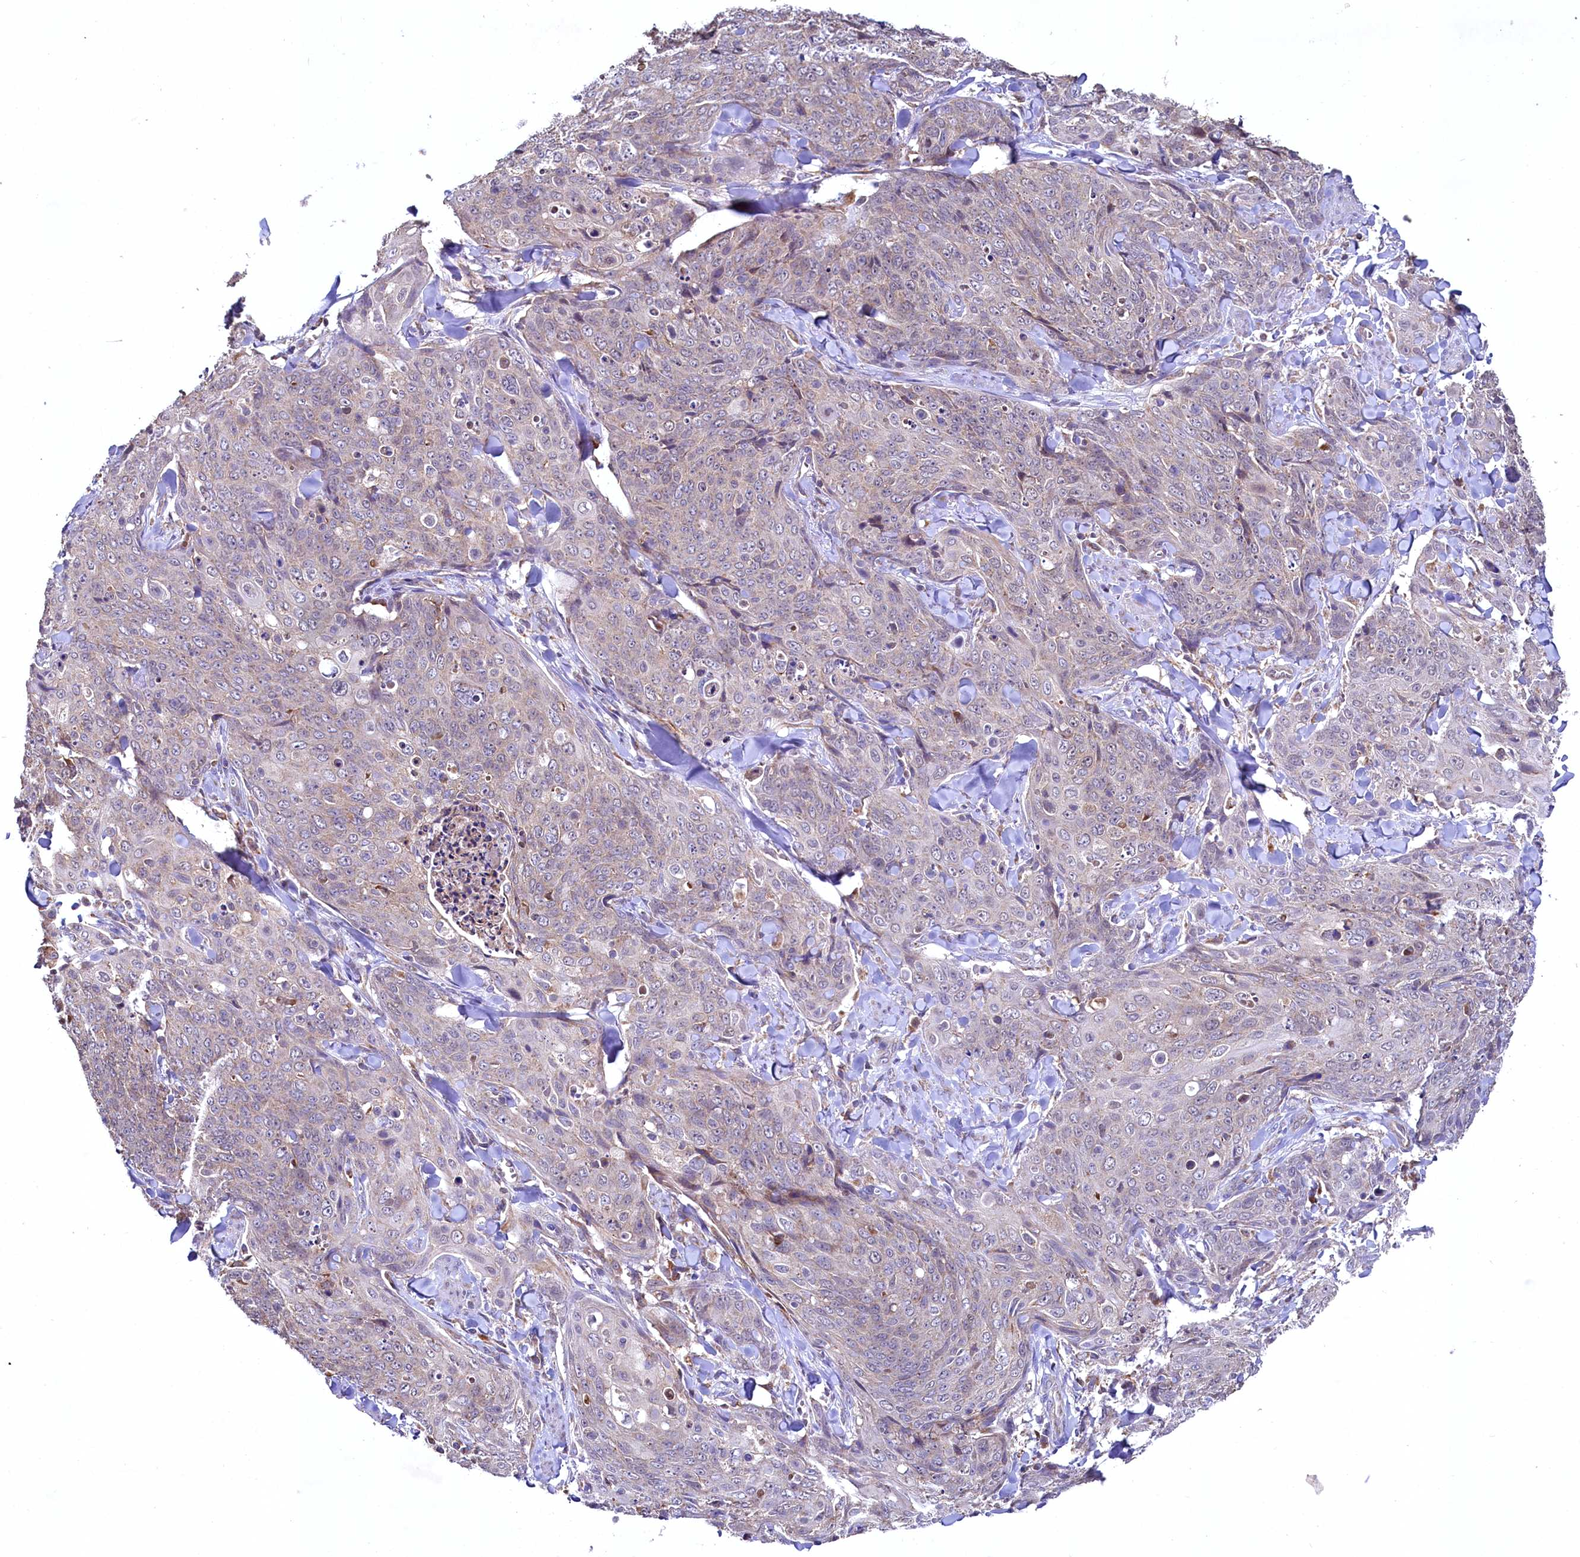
{"staining": {"intensity": "negative", "quantity": "none", "location": "none"}, "tissue": "skin cancer", "cell_type": "Tumor cells", "image_type": "cancer", "snomed": [{"axis": "morphology", "description": "Squamous cell carcinoma, NOS"}, {"axis": "topography", "description": "Skin"}, {"axis": "topography", "description": "Vulva"}], "caption": "Protein analysis of squamous cell carcinoma (skin) displays no significant expression in tumor cells.", "gene": "METTL4", "patient": {"sex": "female", "age": 85}}